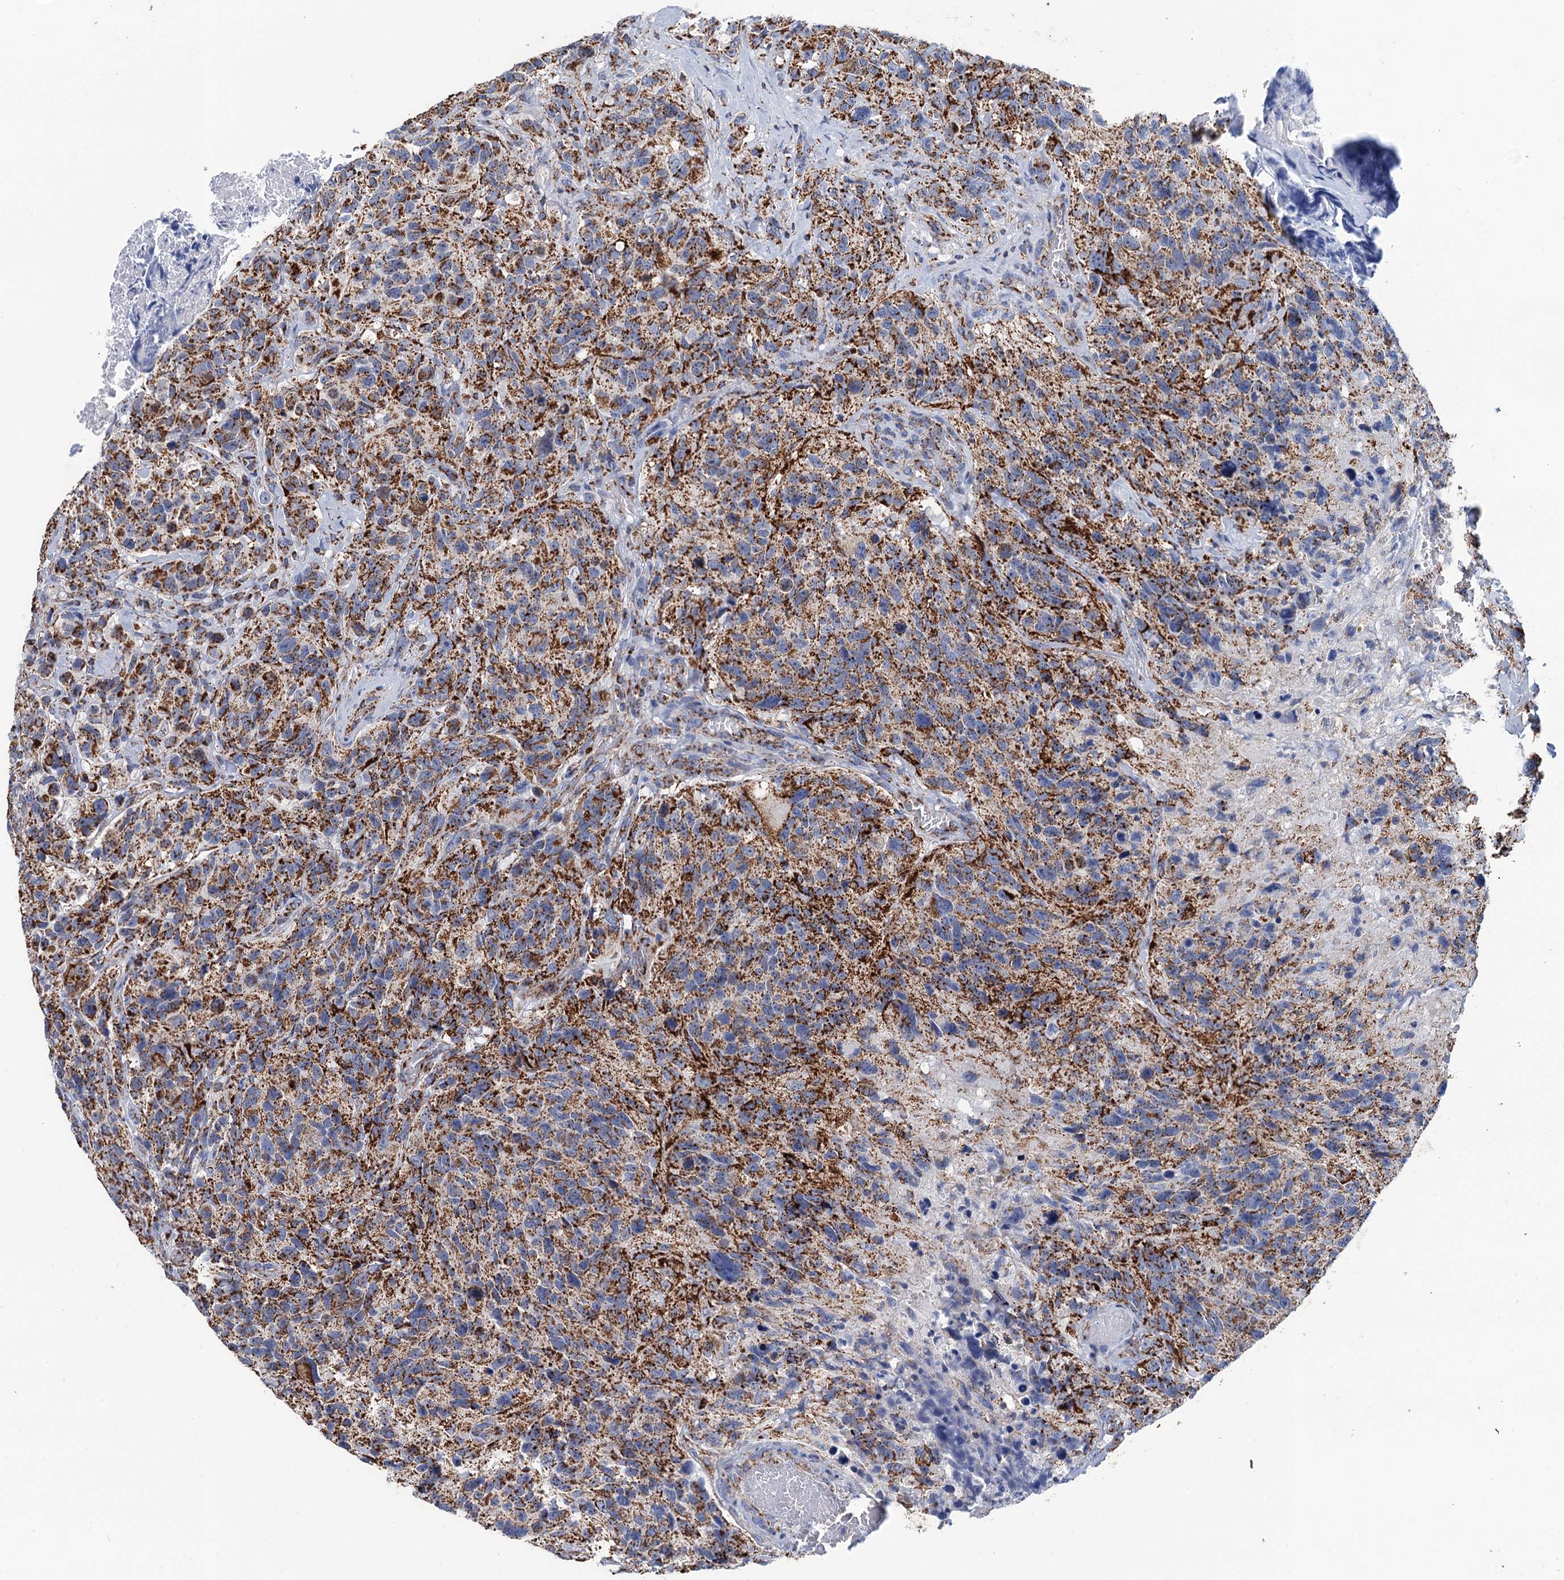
{"staining": {"intensity": "moderate", "quantity": "25%-75%", "location": "cytoplasmic/membranous"}, "tissue": "glioma", "cell_type": "Tumor cells", "image_type": "cancer", "snomed": [{"axis": "morphology", "description": "Glioma, malignant, High grade"}, {"axis": "topography", "description": "Brain"}], "caption": "This histopathology image demonstrates glioma stained with immunohistochemistry (IHC) to label a protein in brown. The cytoplasmic/membranous of tumor cells show moderate positivity for the protein. Nuclei are counter-stained blue.", "gene": "IVD", "patient": {"sex": "male", "age": 69}}